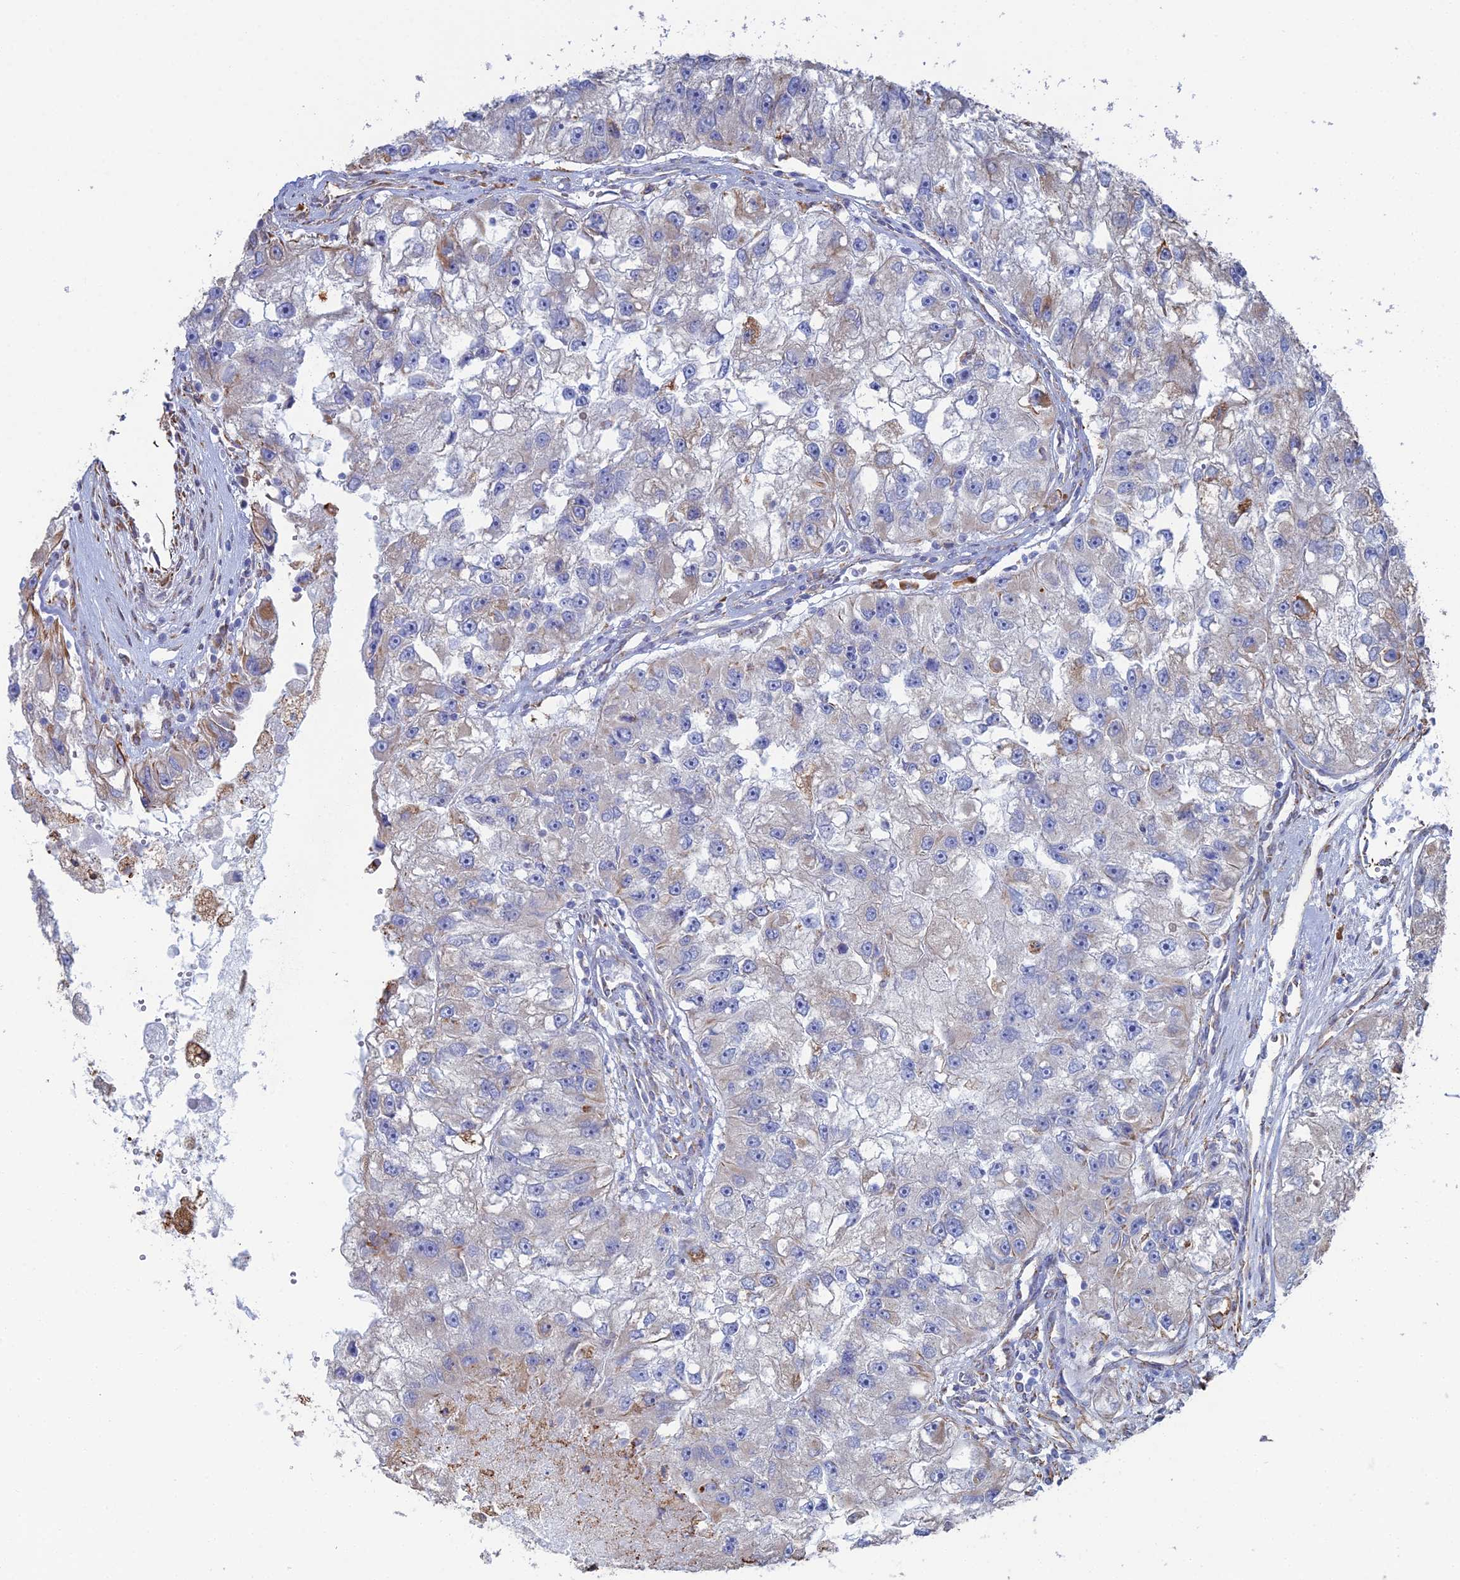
{"staining": {"intensity": "negative", "quantity": "none", "location": "none"}, "tissue": "renal cancer", "cell_type": "Tumor cells", "image_type": "cancer", "snomed": [{"axis": "morphology", "description": "Adenocarcinoma, NOS"}, {"axis": "topography", "description": "Kidney"}], "caption": "Renal cancer (adenocarcinoma) stained for a protein using IHC exhibits no positivity tumor cells.", "gene": "CLVS2", "patient": {"sex": "male", "age": 63}}